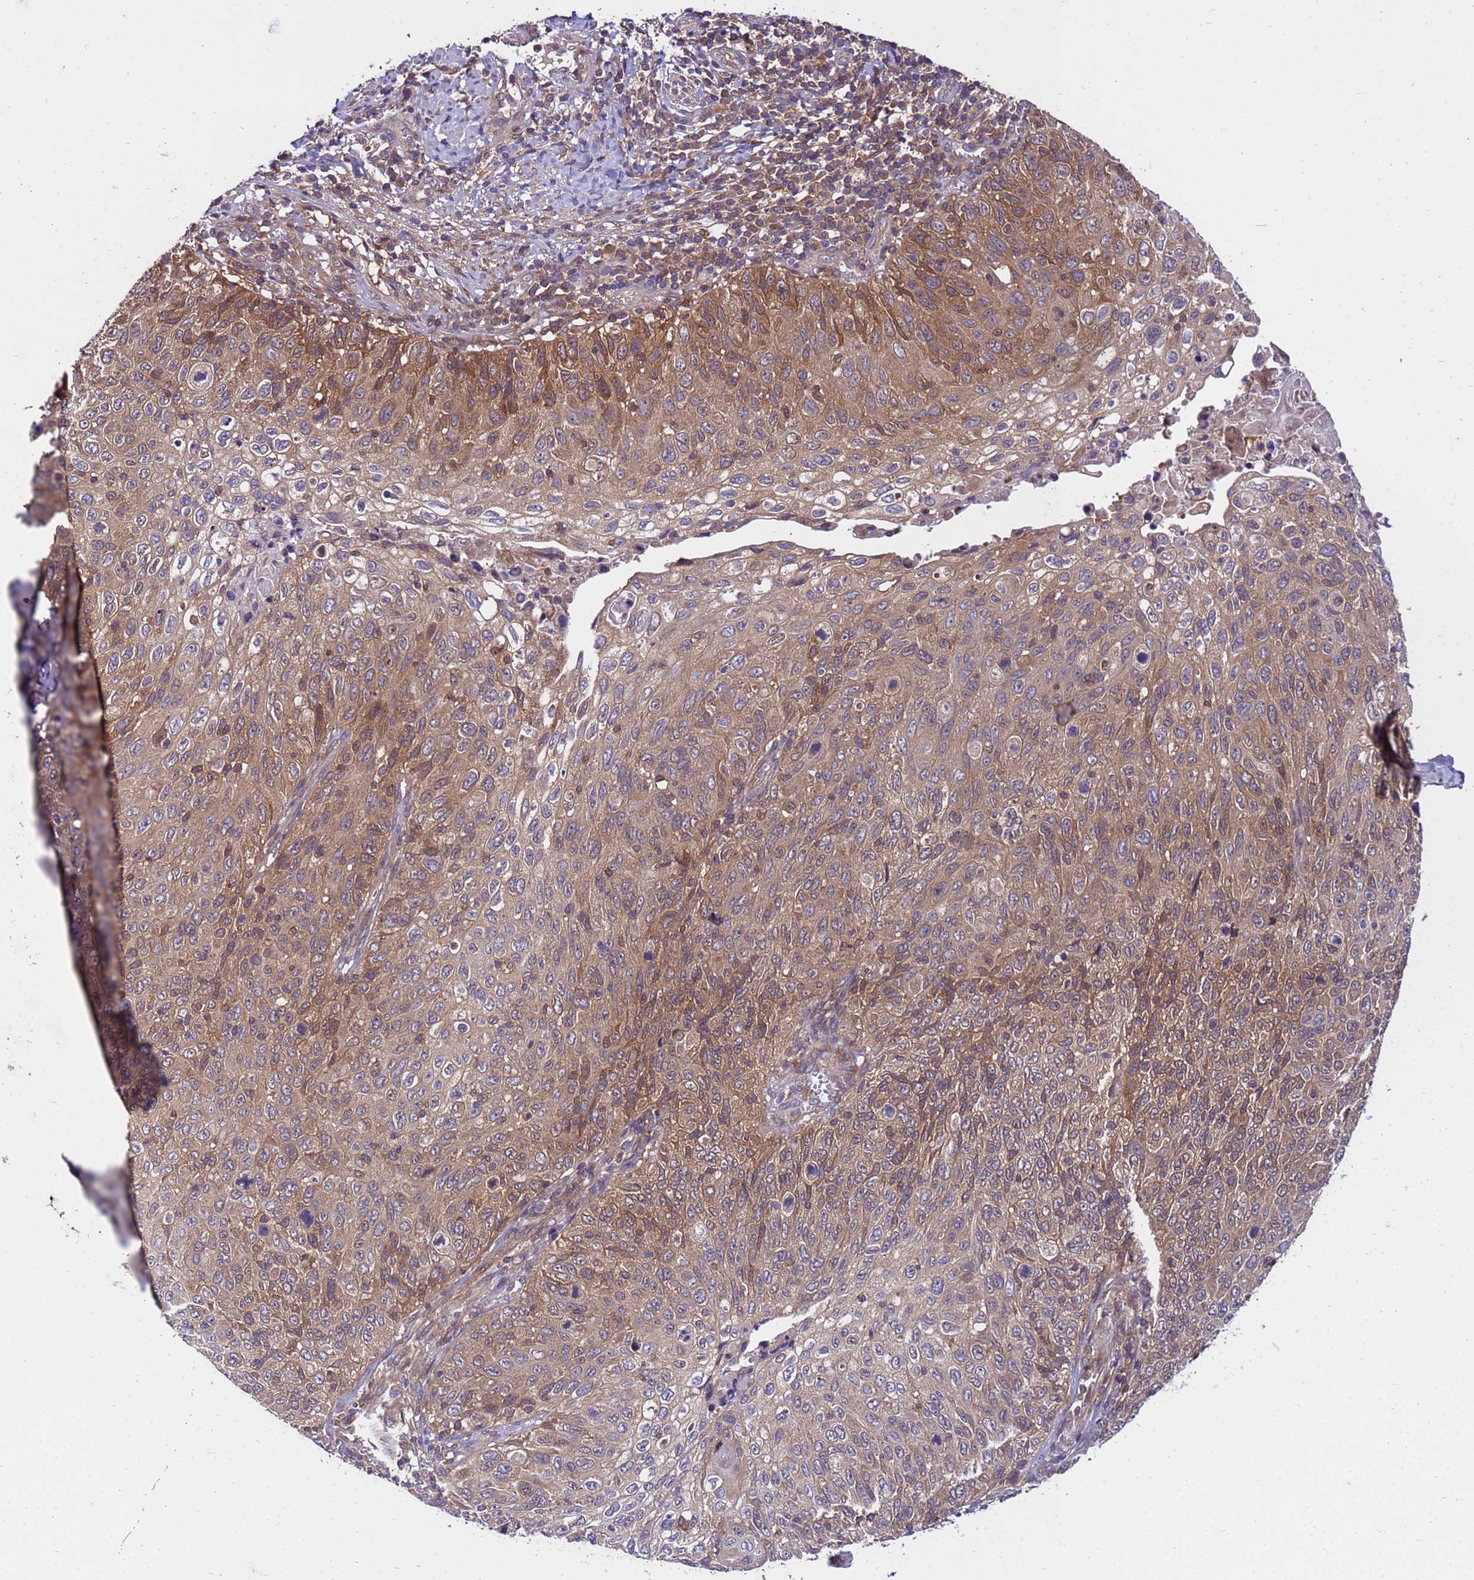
{"staining": {"intensity": "moderate", "quantity": ">75%", "location": "cytoplasmic/membranous"}, "tissue": "cervical cancer", "cell_type": "Tumor cells", "image_type": "cancer", "snomed": [{"axis": "morphology", "description": "Squamous cell carcinoma, NOS"}, {"axis": "topography", "description": "Cervix"}], "caption": "High-power microscopy captured an IHC histopathology image of cervical squamous cell carcinoma, revealing moderate cytoplasmic/membranous expression in about >75% of tumor cells.", "gene": "GET3", "patient": {"sex": "female", "age": 70}}